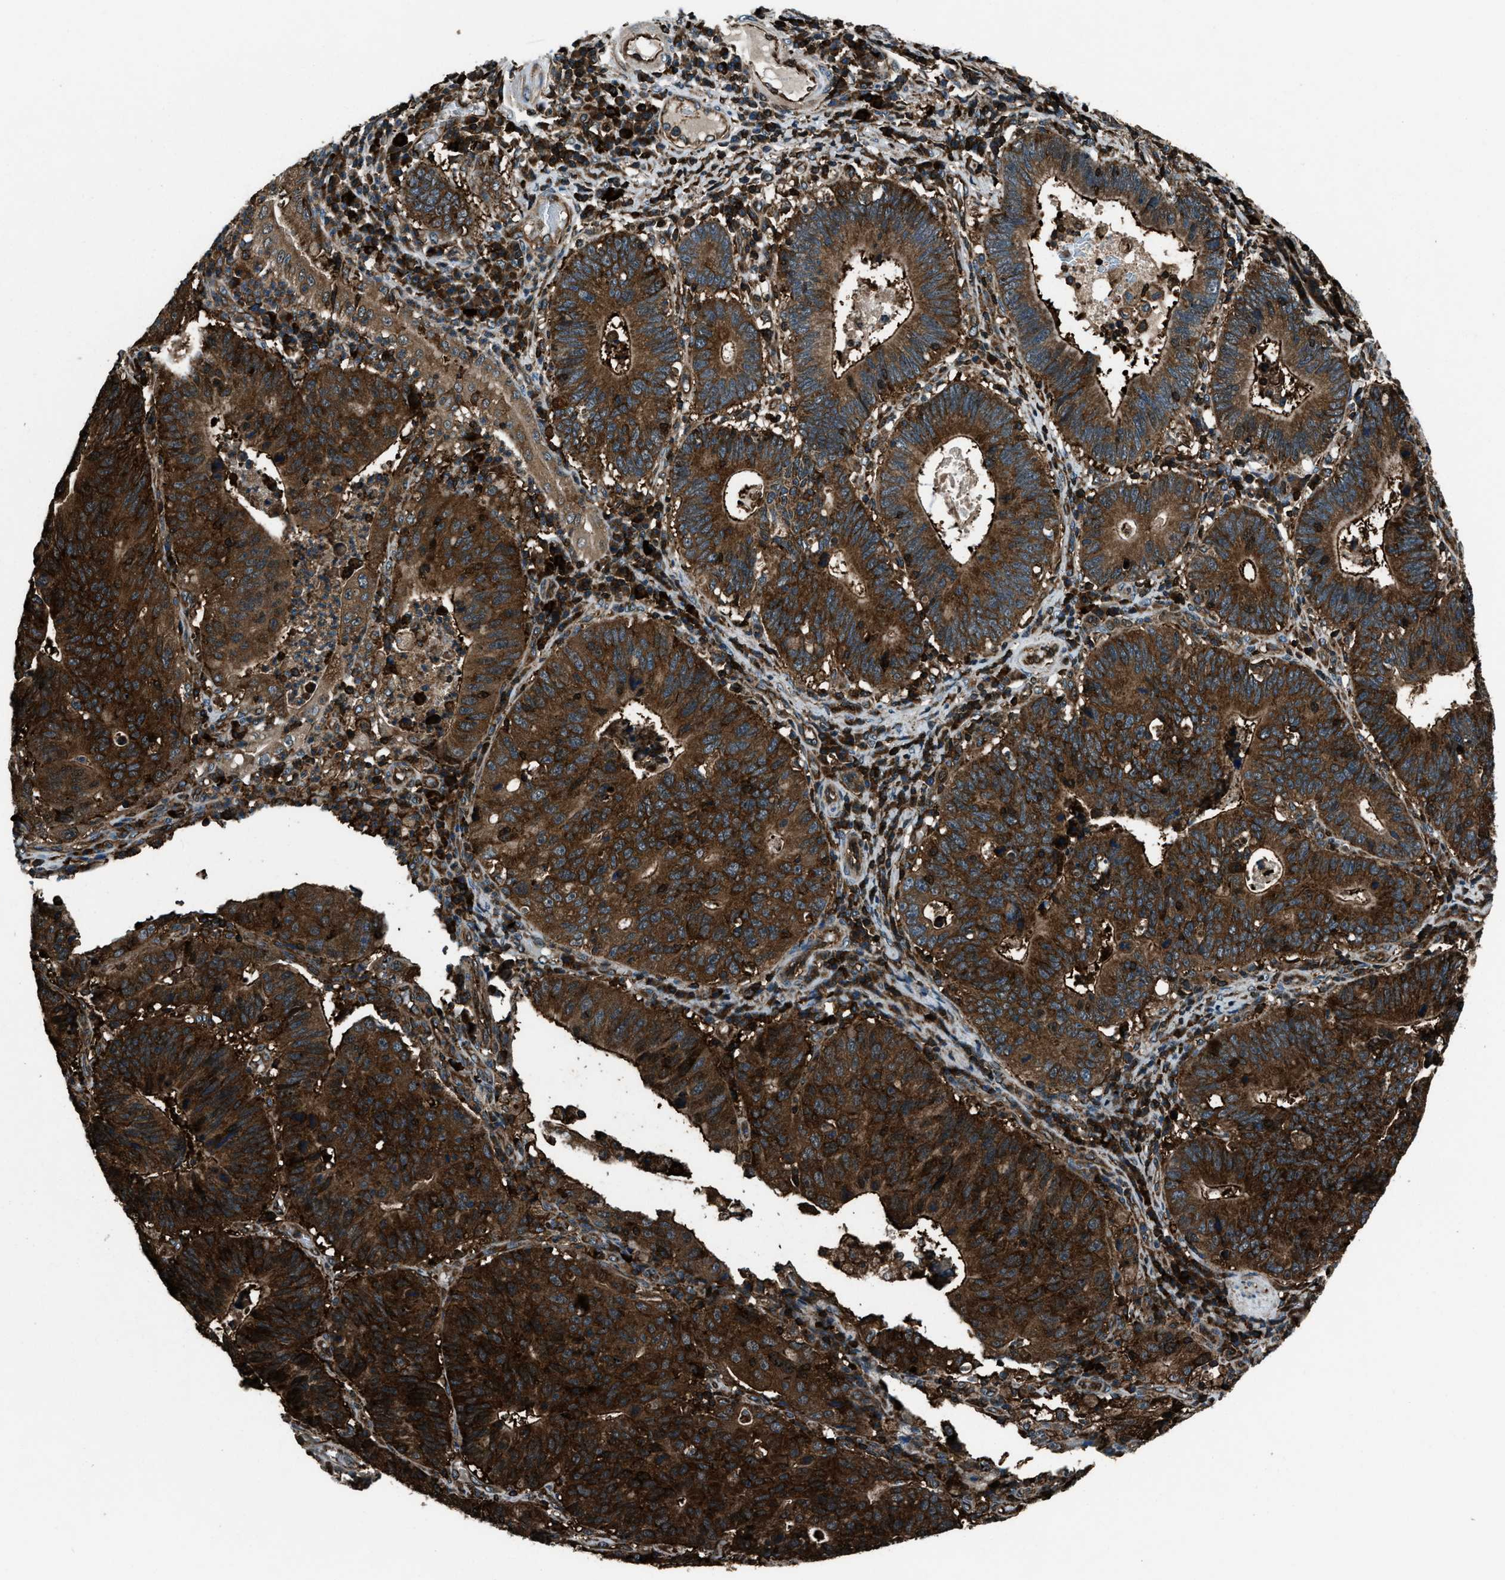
{"staining": {"intensity": "strong", "quantity": ">75%", "location": "cytoplasmic/membranous"}, "tissue": "stomach cancer", "cell_type": "Tumor cells", "image_type": "cancer", "snomed": [{"axis": "morphology", "description": "Adenocarcinoma, NOS"}, {"axis": "topography", "description": "Stomach"}], "caption": "Protein expression by IHC exhibits strong cytoplasmic/membranous staining in about >75% of tumor cells in adenocarcinoma (stomach). Immunohistochemistry (ihc) stains the protein of interest in brown and the nuclei are stained blue.", "gene": "SNX30", "patient": {"sex": "male", "age": 59}}